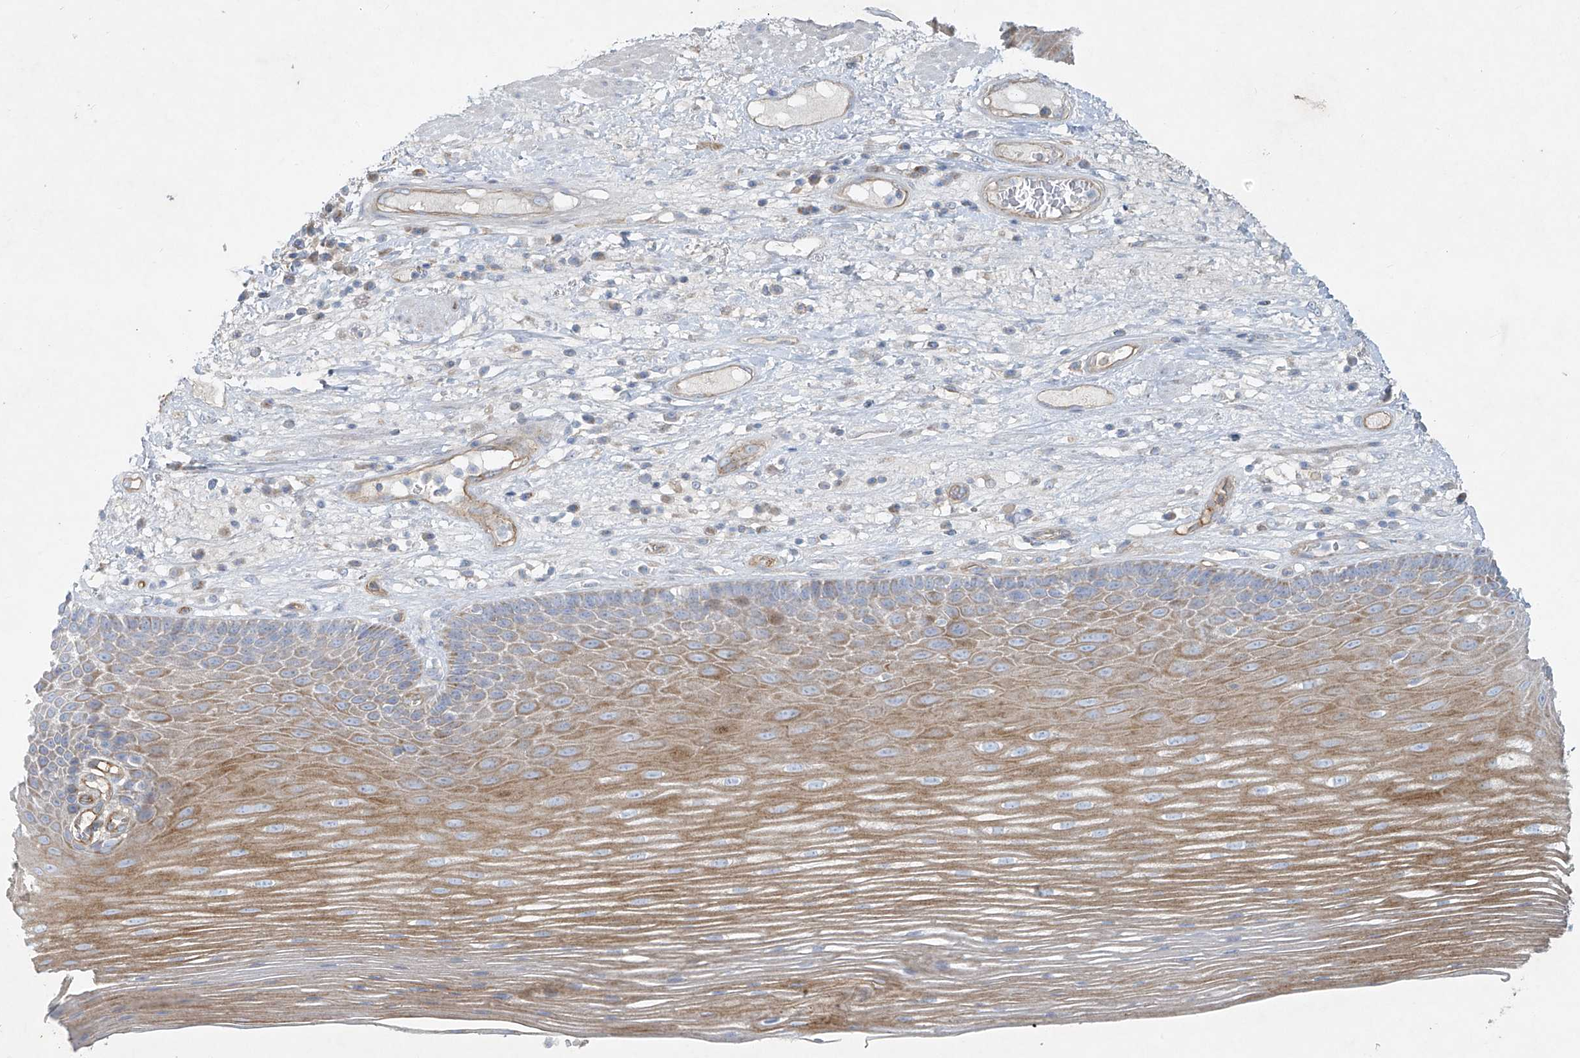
{"staining": {"intensity": "moderate", "quantity": "25%-75%", "location": "cytoplasmic/membranous"}, "tissue": "esophagus", "cell_type": "Squamous epithelial cells", "image_type": "normal", "snomed": [{"axis": "morphology", "description": "Normal tissue, NOS"}, {"axis": "topography", "description": "Esophagus"}], "caption": "A medium amount of moderate cytoplasmic/membranous expression is present in approximately 25%-75% of squamous epithelial cells in benign esophagus.", "gene": "VAMP5", "patient": {"sex": "male", "age": 62}}